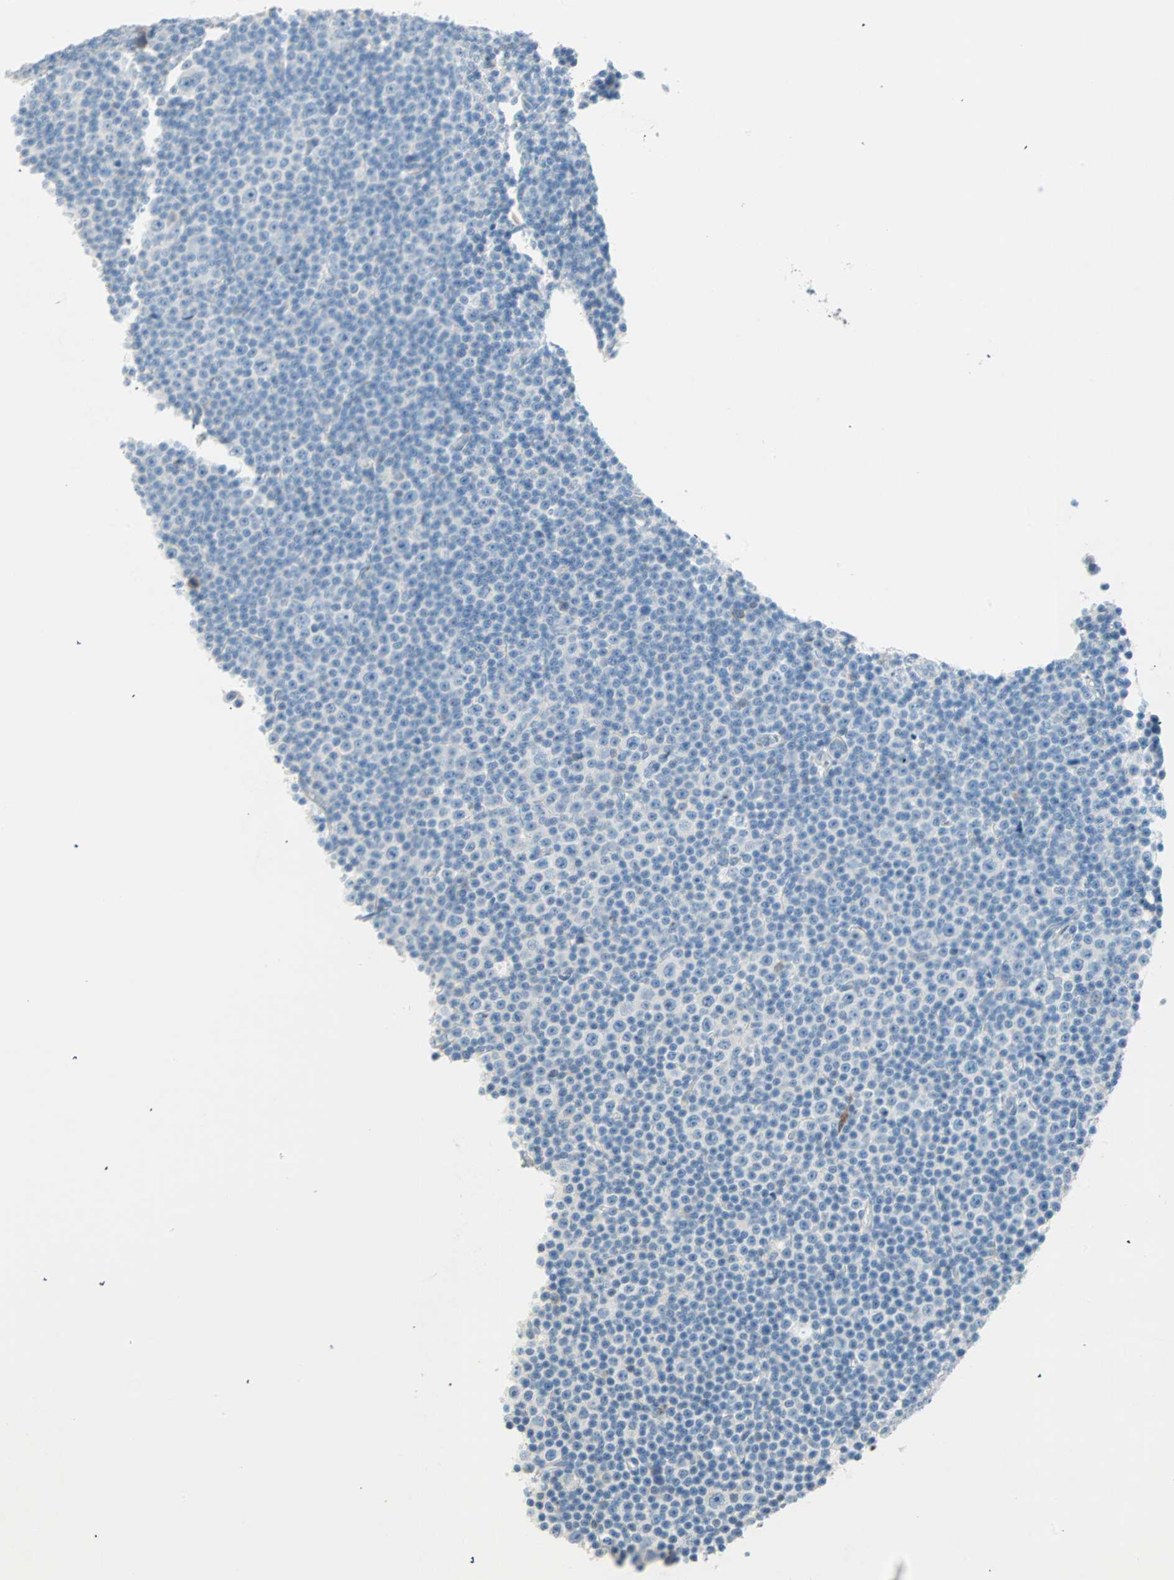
{"staining": {"intensity": "negative", "quantity": "none", "location": "none"}, "tissue": "lymphoma", "cell_type": "Tumor cells", "image_type": "cancer", "snomed": [{"axis": "morphology", "description": "Malignant lymphoma, non-Hodgkin's type, Low grade"}, {"axis": "topography", "description": "Lymph node"}], "caption": "Protein analysis of low-grade malignant lymphoma, non-Hodgkin's type reveals no significant staining in tumor cells.", "gene": "ATF6", "patient": {"sex": "female", "age": 67}}